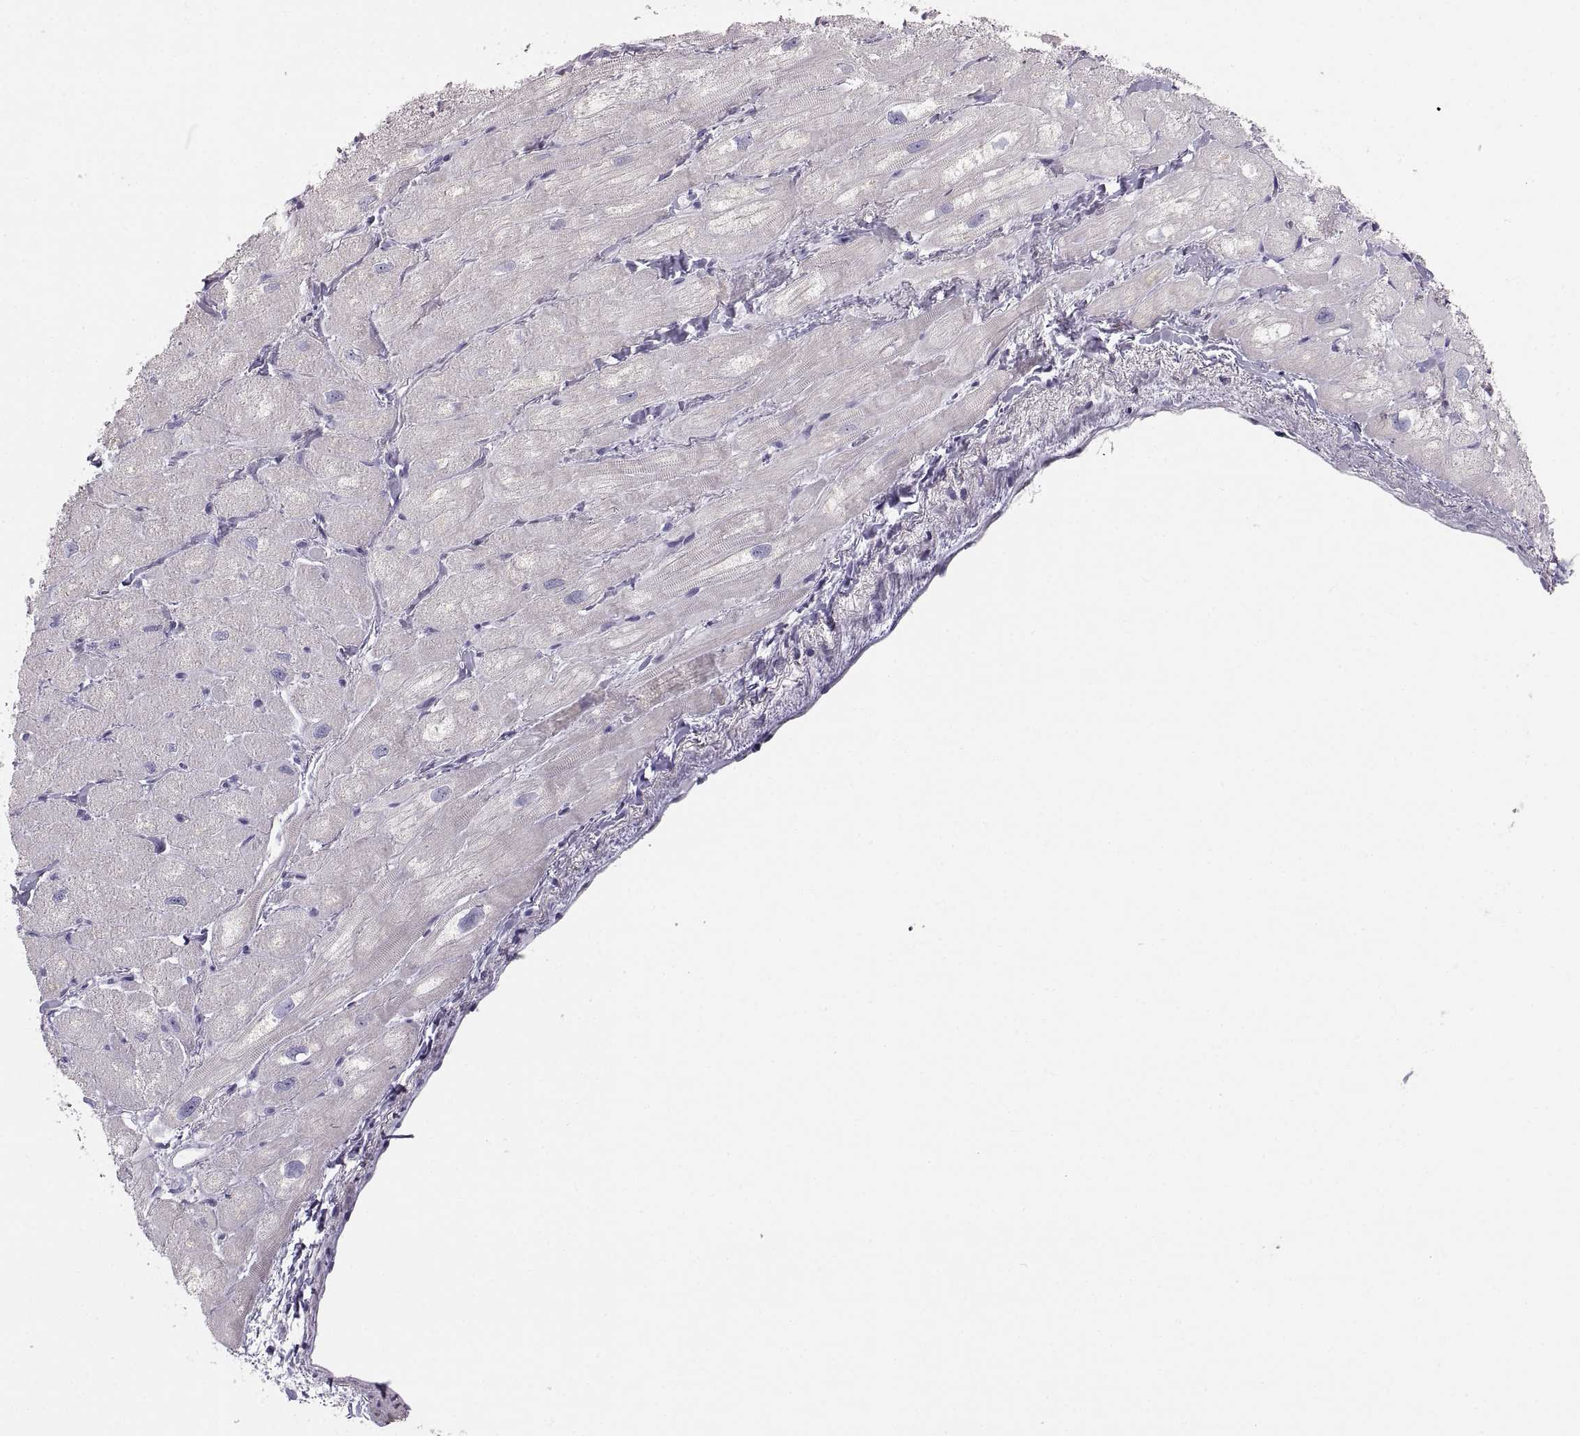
{"staining": {"intensity": "negative", "quantity": "none", "location": "none"}, "tissue": "heart muscle", "cell_type": "Cardiomyocytes", "image_type": "normal", "snomed": [{"axis": "morphology", "description": "Normal tissue, NOS"}, {"axis": "topography", "description": "Heart"}], "caption": "IHC micrograph of unremarkable human heart muscle stained for a protein (brown), which shows no staining in cardiomyocytes.", "gene": "COL9A3", "patient": {"sex": "male", "age": 60}}